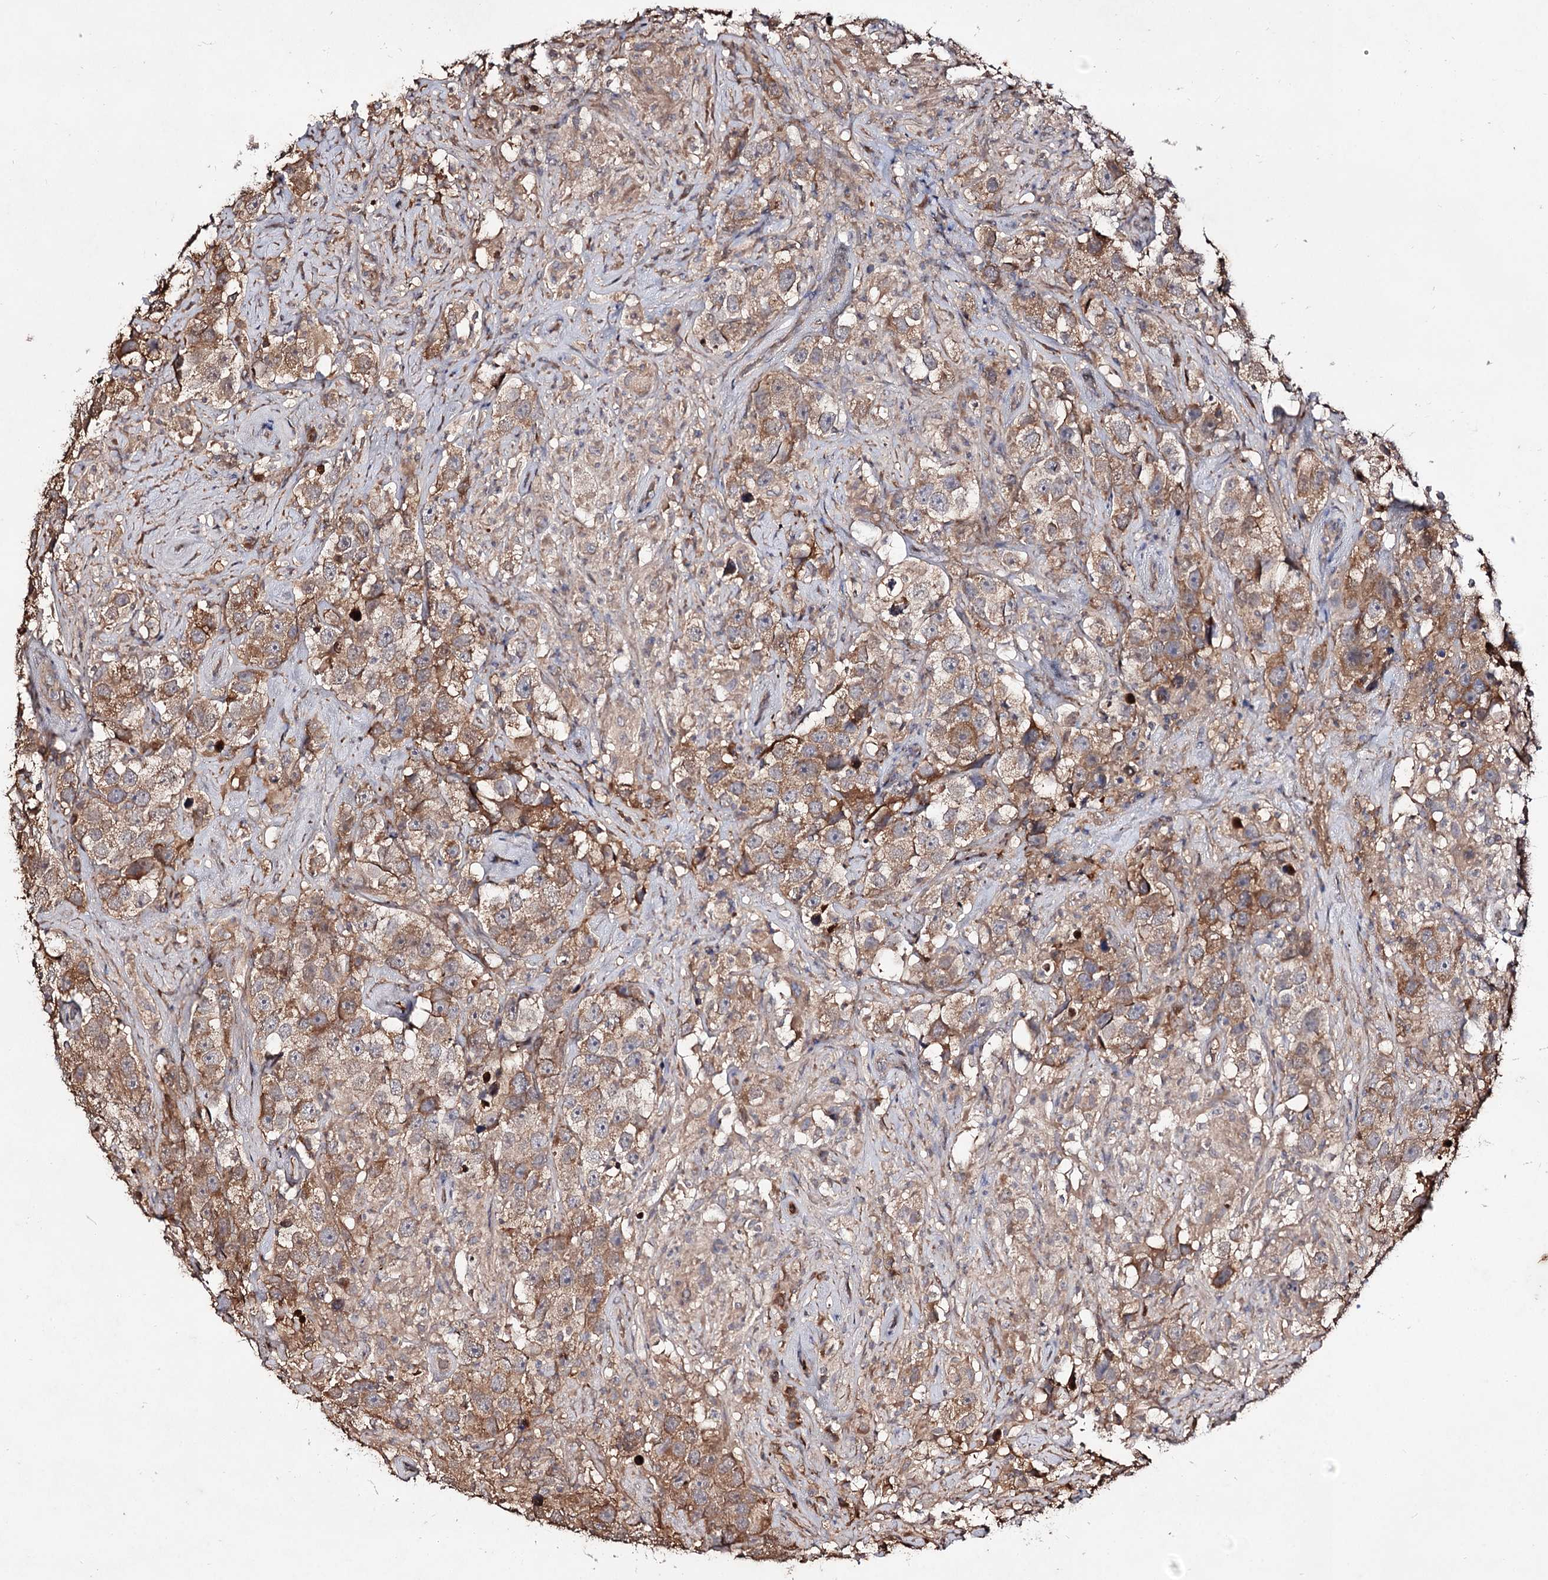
{"staining": {"intensity": "moderate", "quantity": ">75%", "location": "cytoplasmic/membranous"}, "tissue": "testis cancer", "cell_type": "Tumor cells", "image_type": "cancer", "snomed": [{"axis": "morphology", "description": "Seminoma, NOS"}, {"axis": "topography", "description": "Testis"}], "caption": "Immunohistochemistry (IHC) (DAB) staining of testis seminoma shows moderate cytoplasmic/membranous protein staining in approximately >75% of tumor cells. (brown staining indicates protein expression, while blue staining denotes nuclei).", "gene": "ARFIP2", "patient": {"sex": "male", "age": 49}}